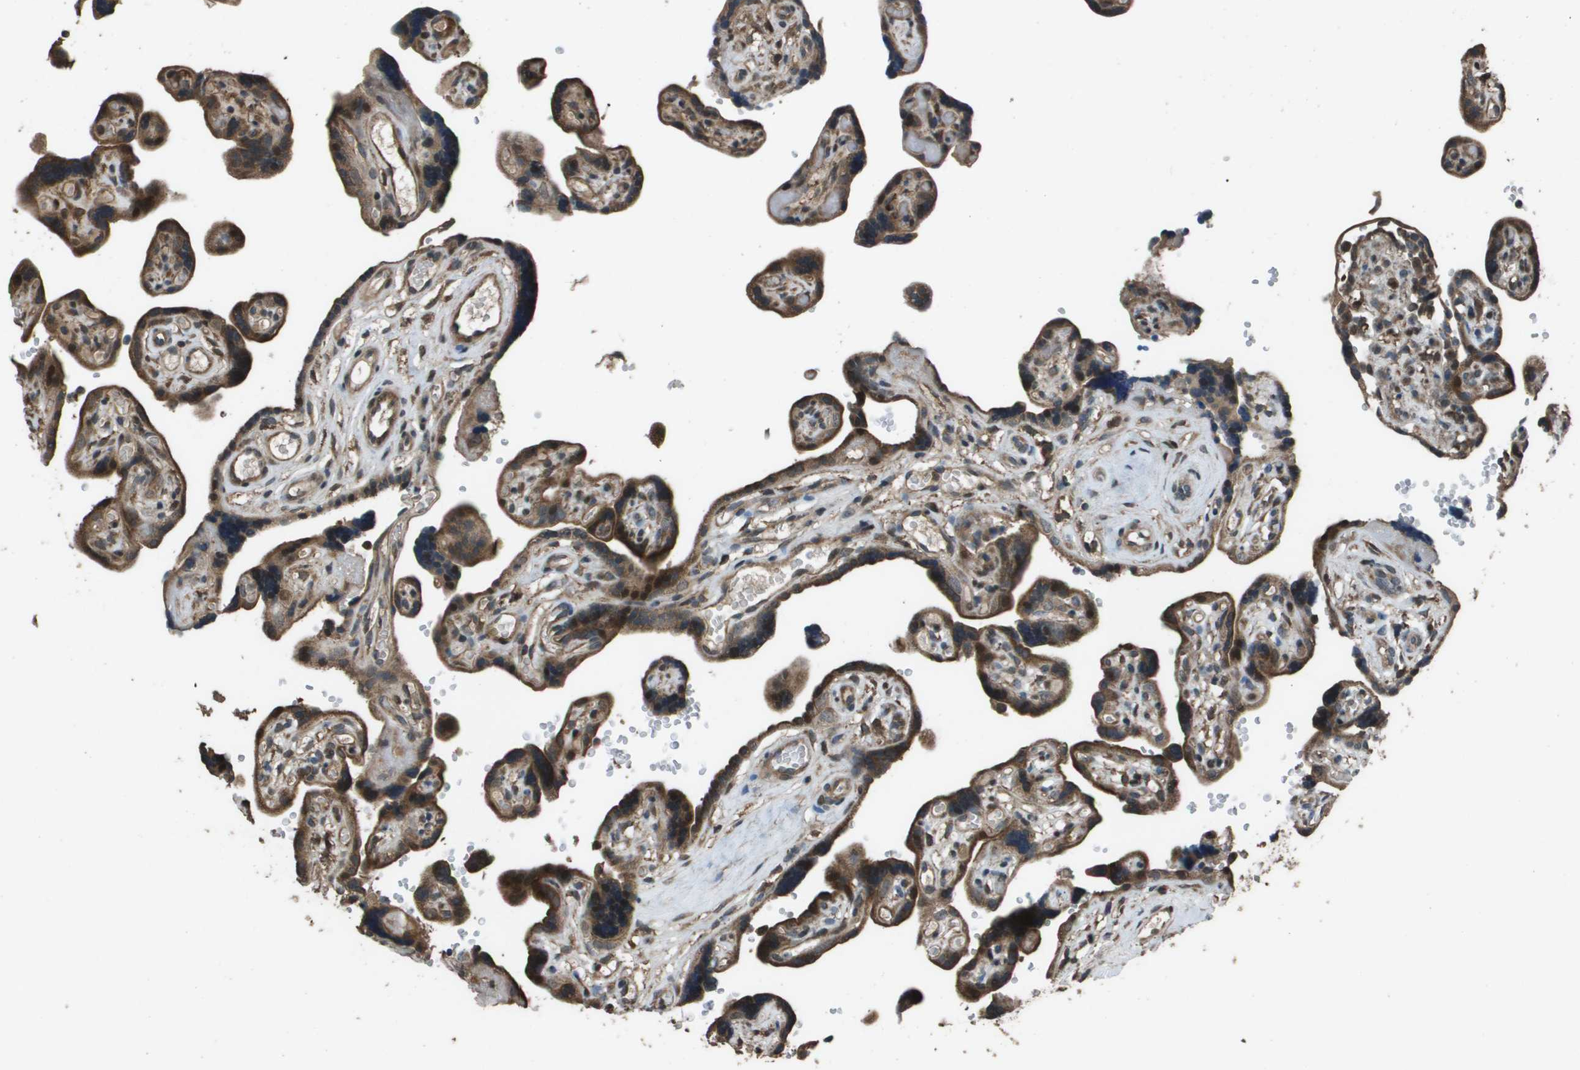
{"staining": {"intensity": "strong", "quantity": ">75%", "location": "cytoplasmic/membranous"}, "tissue": "placenta", "cell_type": "Decidual cells", "image_type": "normal", "snomed": [{"axis": "morphology", "description": "Normal tissue, NOS"}, {"axis": "topography", "description": "Placenta"}], "caption": "This photomicrograph shows immunohistochemistry (IHC) staining of normal human placenta, with high strong cytoplasmic/membranous staining in about >75% of decidual cells.", "gene": "FIG4", "patient": {"sex": "female", "age": 30}}